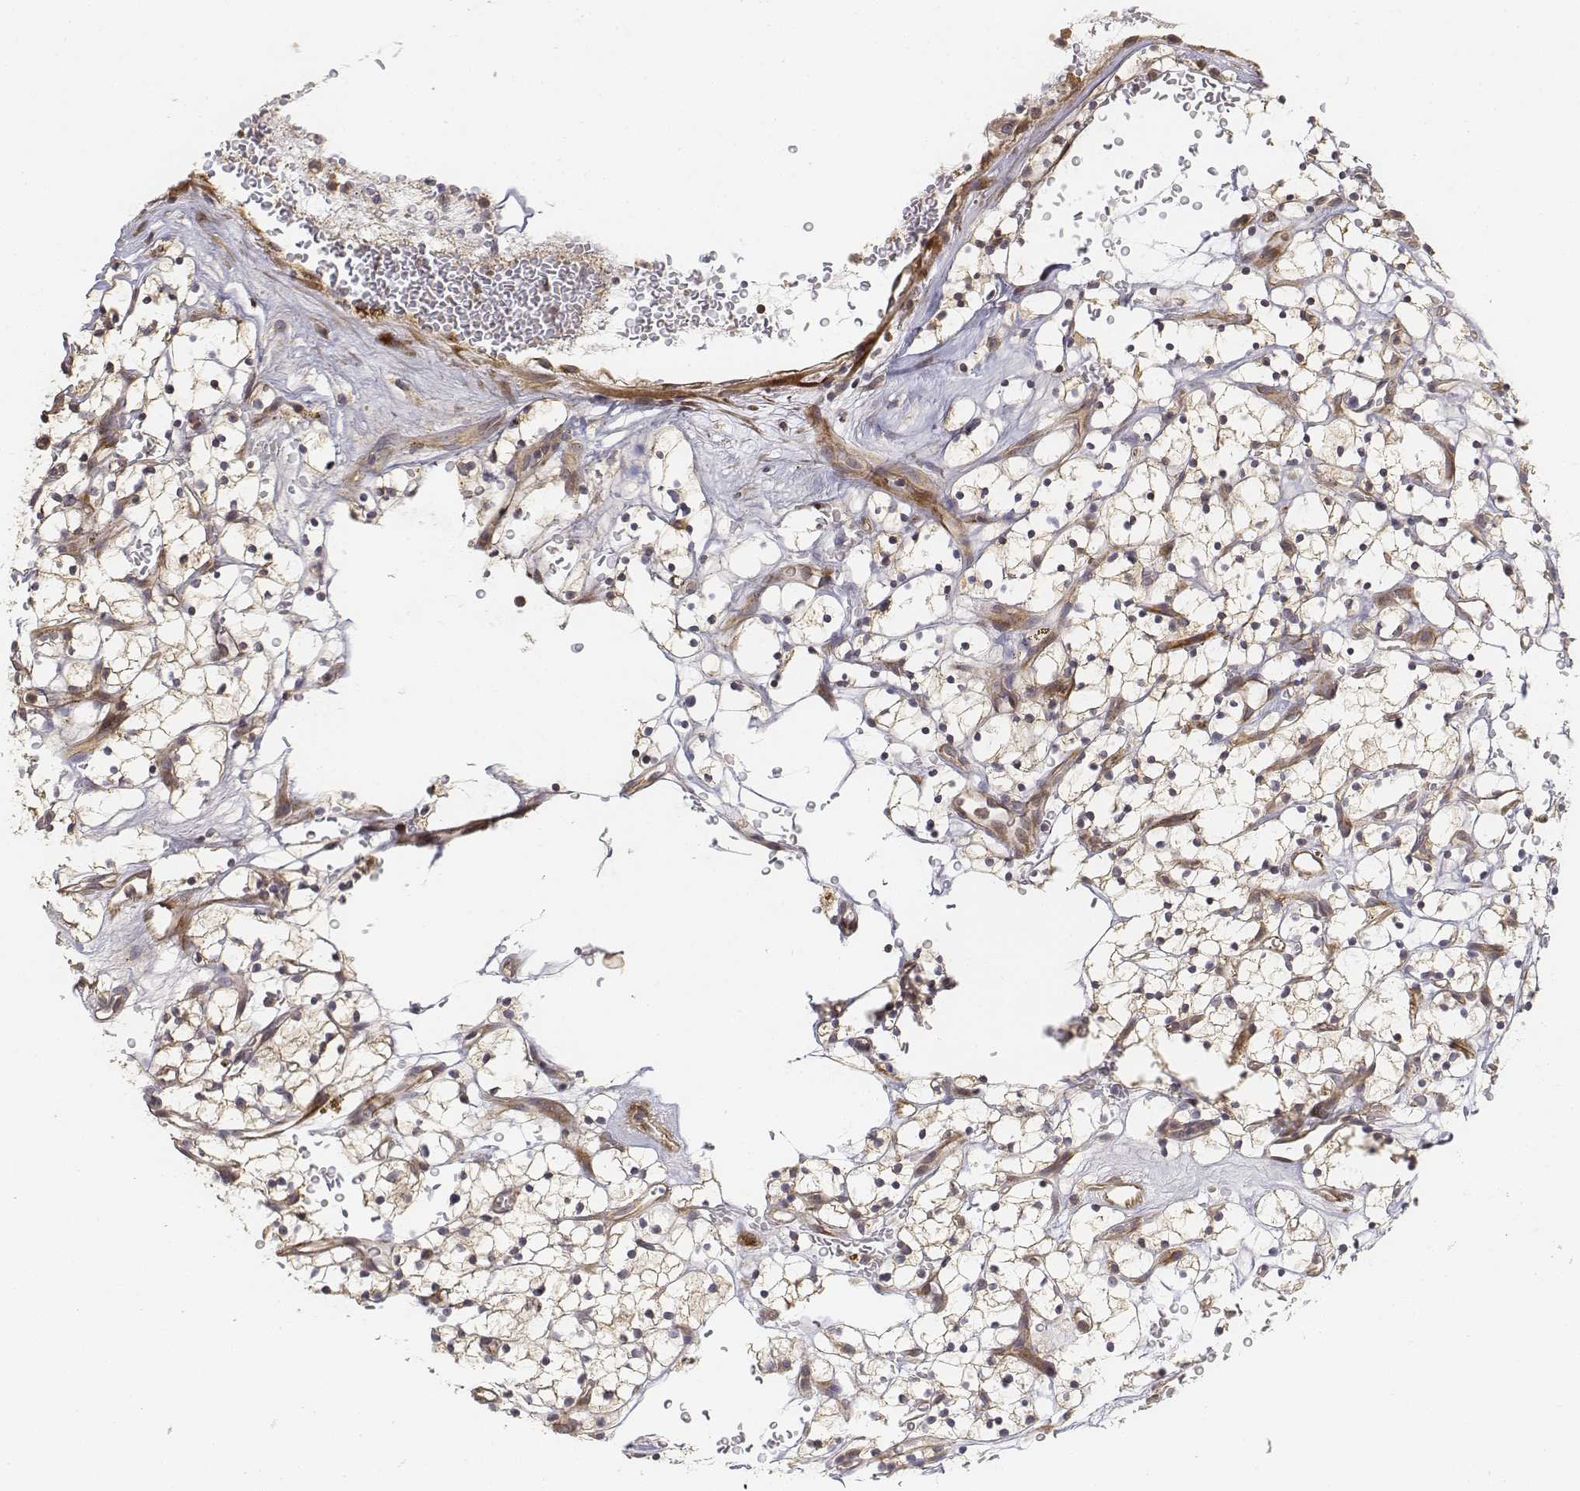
{"staining": {"intensity": "weak", "quantity": "25%-75%", "location": "cytoplasmic/membranous"}, "tissue": "renal cancer", "cell_type": "Tumor cells", "image_type": "cancer", "snomed": [{"axis": "morphology", "description": "Adenocarcinoma, NOS"}, {"axis": "topography", "description": "Kidney"}], "caption": "This is an image of immunohistochemistry (IHC) staining of renal cancer (adenocarcinoma), which shows weak staining in the cytoplasmic/membranous of tumor cells.", "gene": "FBXO21", "patient": {"sex": "female", "age": 64}}